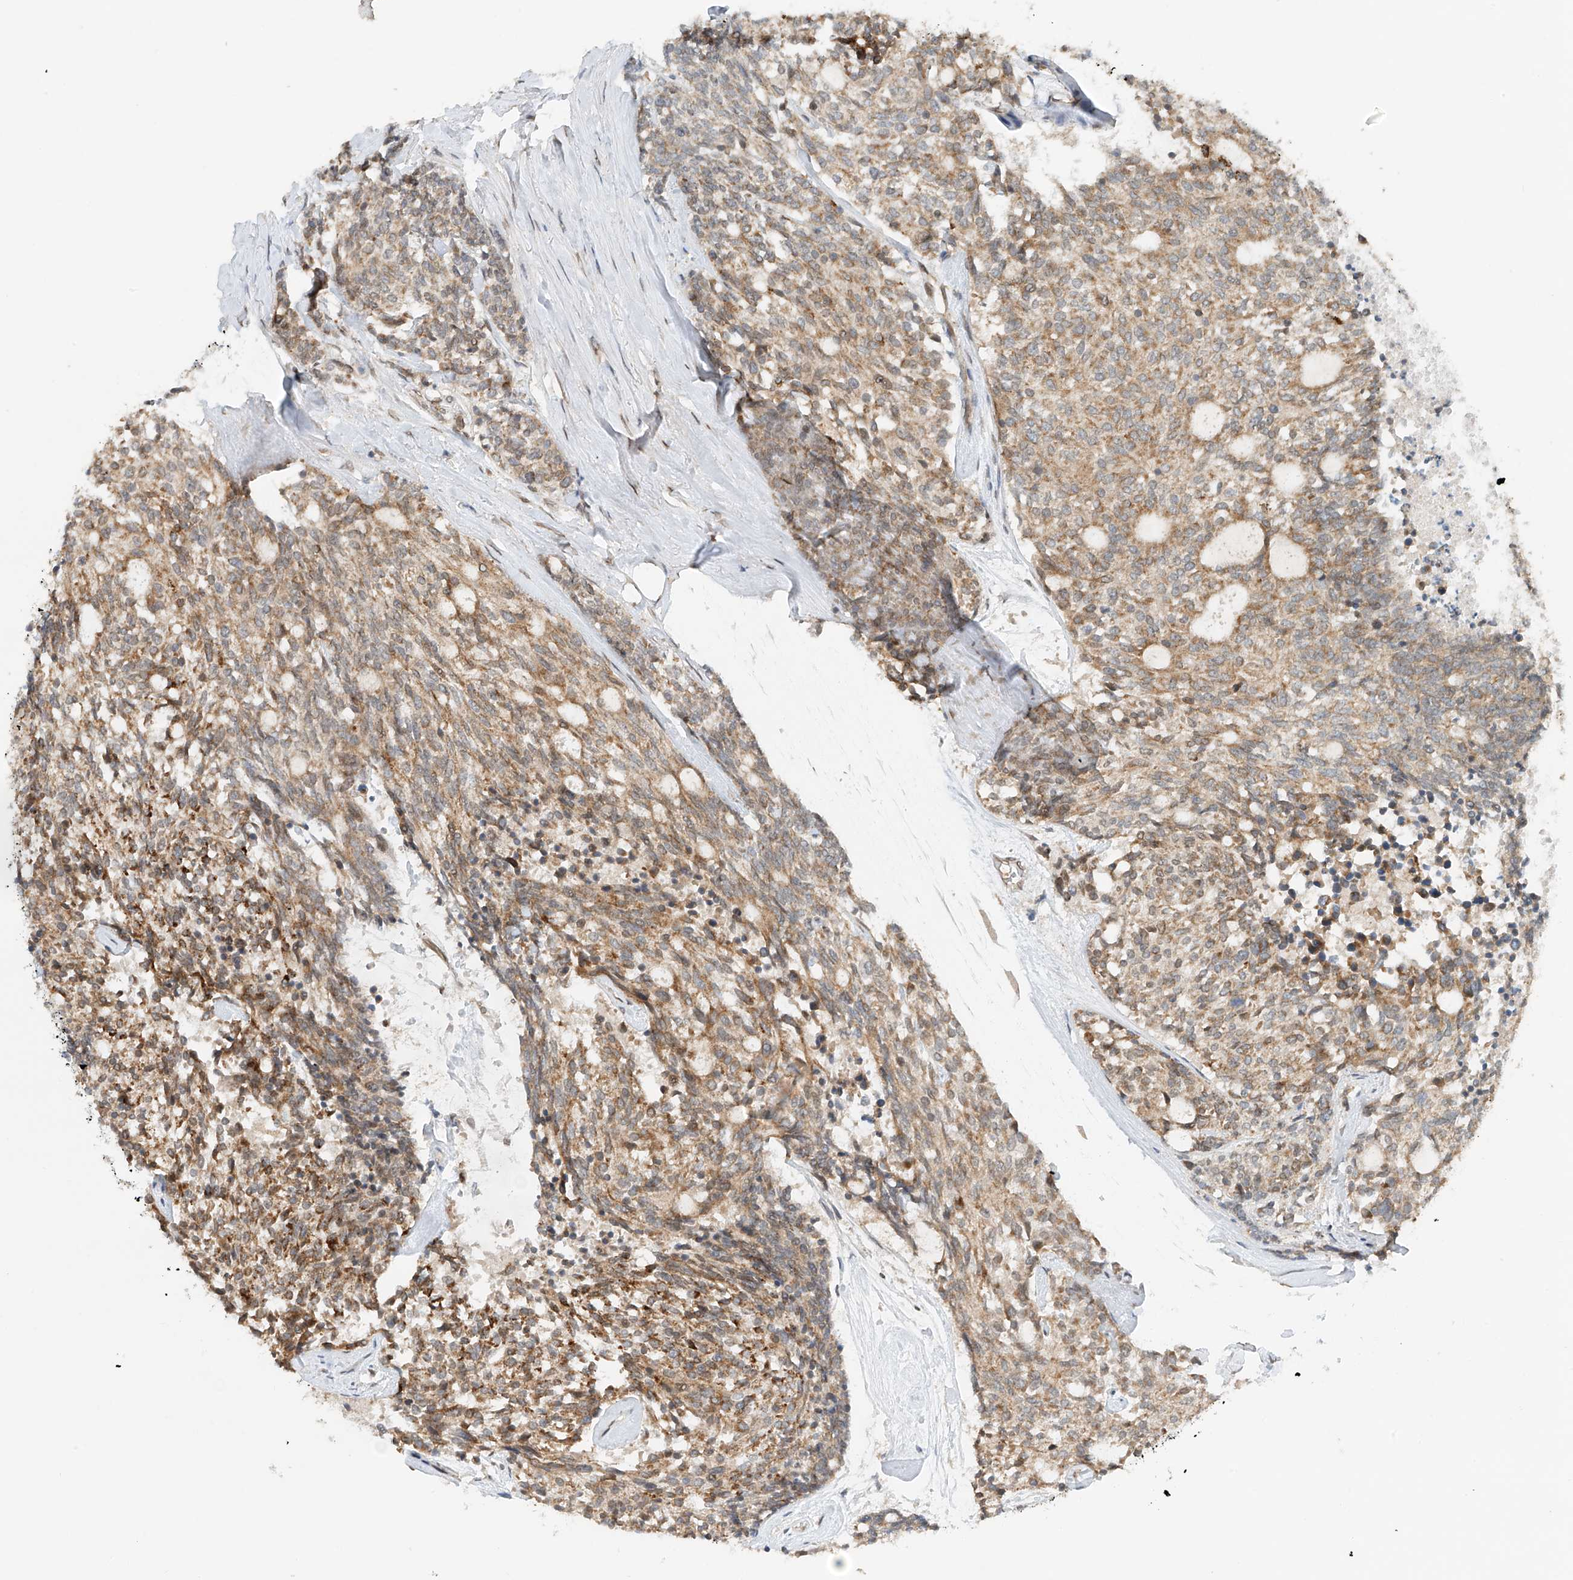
{"staining": {"intensity": "moderate", "quantity": ">75%", "location": "cytoplasmic/membranous"}, "tissue": "carcinoid", "cell_type": "Tumor cells", "image_type": "cancer", "snomed": [{"axis": "morphology", "description": "Carcinoid, malignant, NOS"}, {"axis": "topography", "description": "Pancreas"}], "caption": "This is a photomicrograph of immunohistochemistry (IHC) staining of carcinoid, which shows moderate staining in the cytoplasmic/membranous of tumor cells.", "gene": "STARD9", "patient": {"sex": "female", "age": 54}}